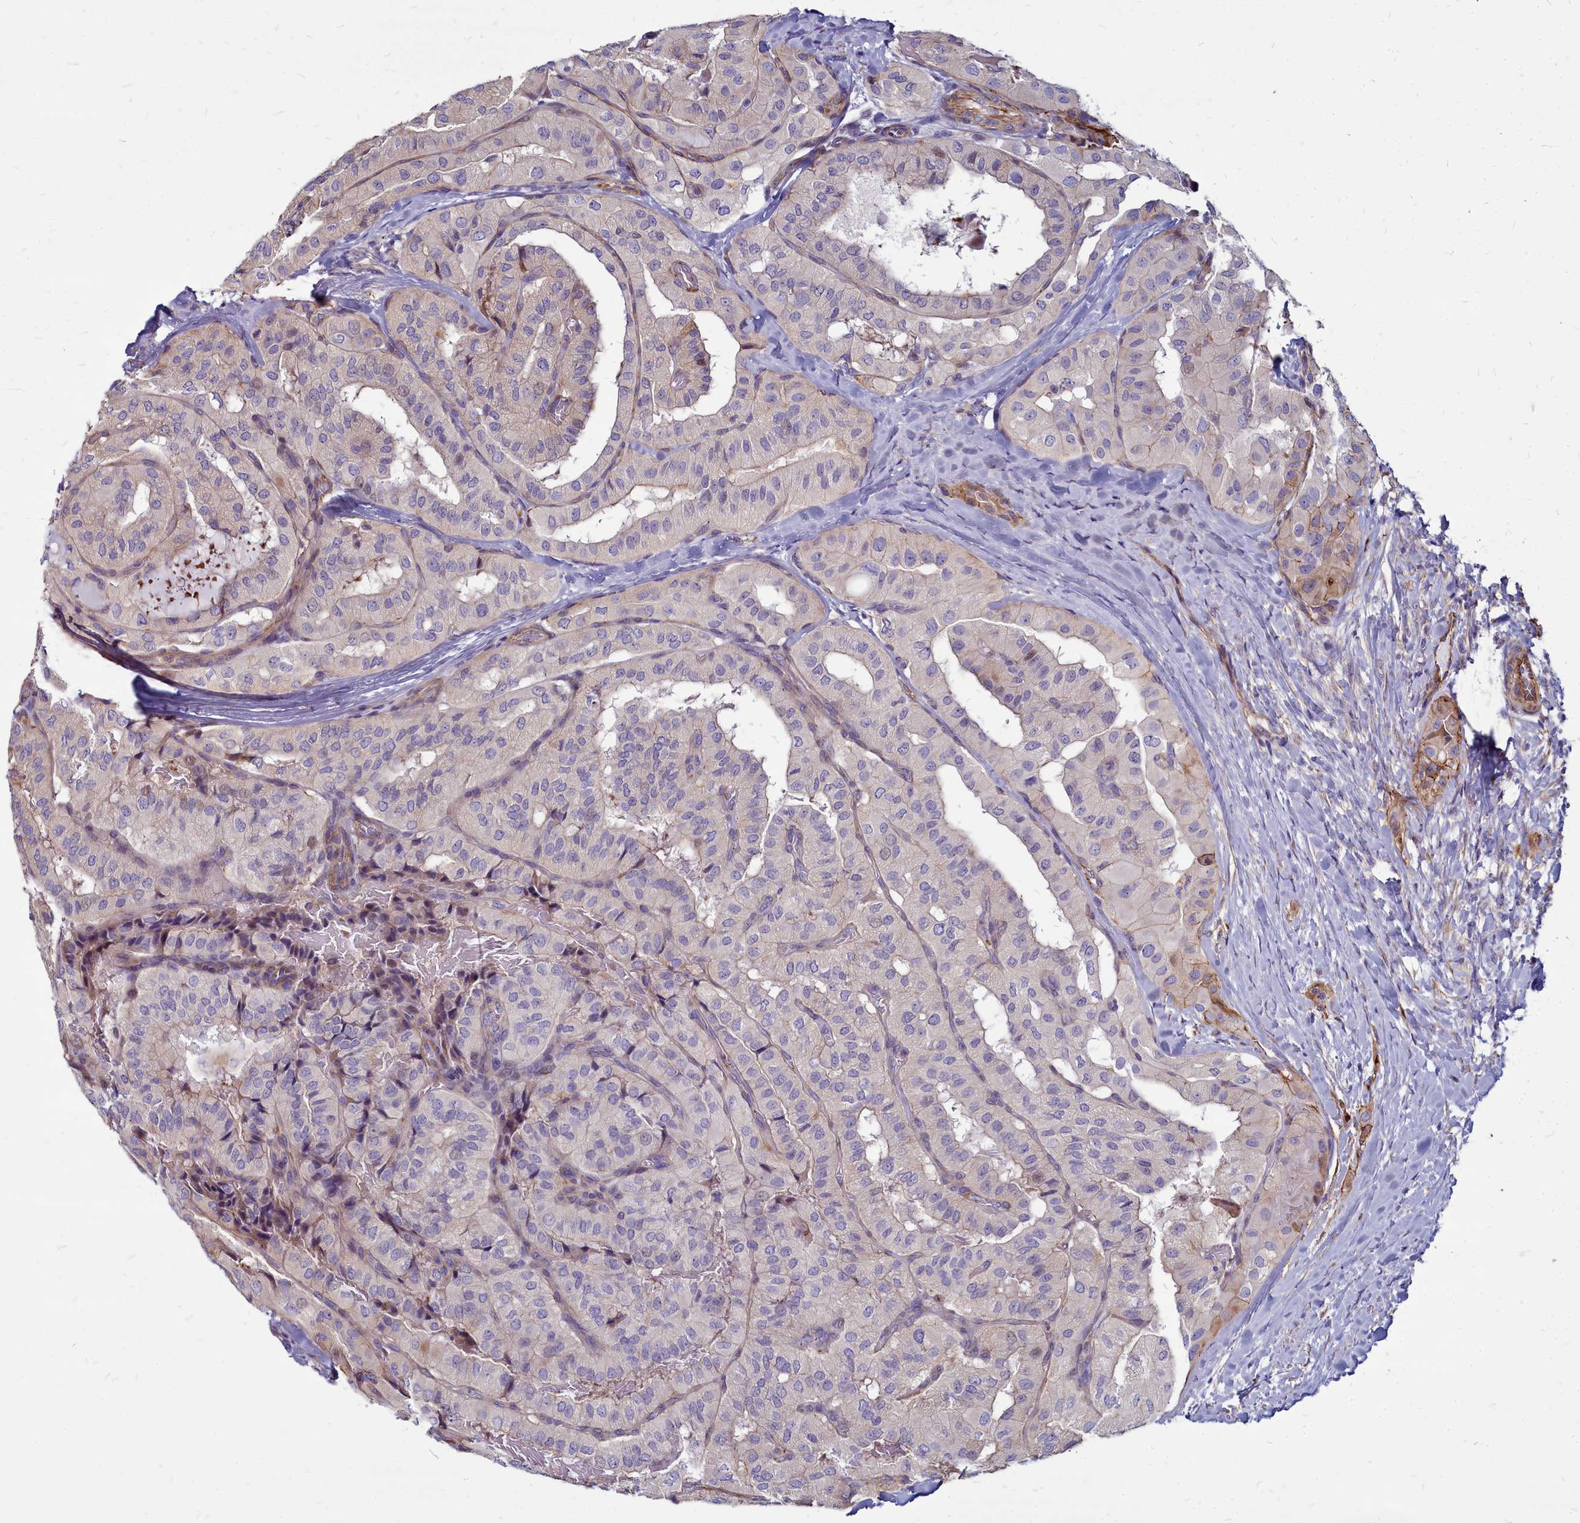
{"staining": {"intensity": "weak", "quantity": "<25%", "location": "cytoplasmic/membranous"}, "tissue": "thyroid cancer", "cell_type": "Tumor cells", "image_type": "cancer", "snomed": [{"axis": "morphology", "description": "Normal tissue, NOS"}, {"axis": "morphology", "description": "Papillary adenocarcinoma, NOS"}, {"axis": "topography", "description": "Thyroid gland"}], "caption": "High magnification brightfield microscopy of thyroid cancer (papillary adenocarcinoma) stained with DAB (3,3'-diaminobenzidine) (brown) and counterstained with hematoxylin (blue): tumor cells show no significant positivity.", "gene": "TTC5", "patient": {"sex": "female", "age": 59}}